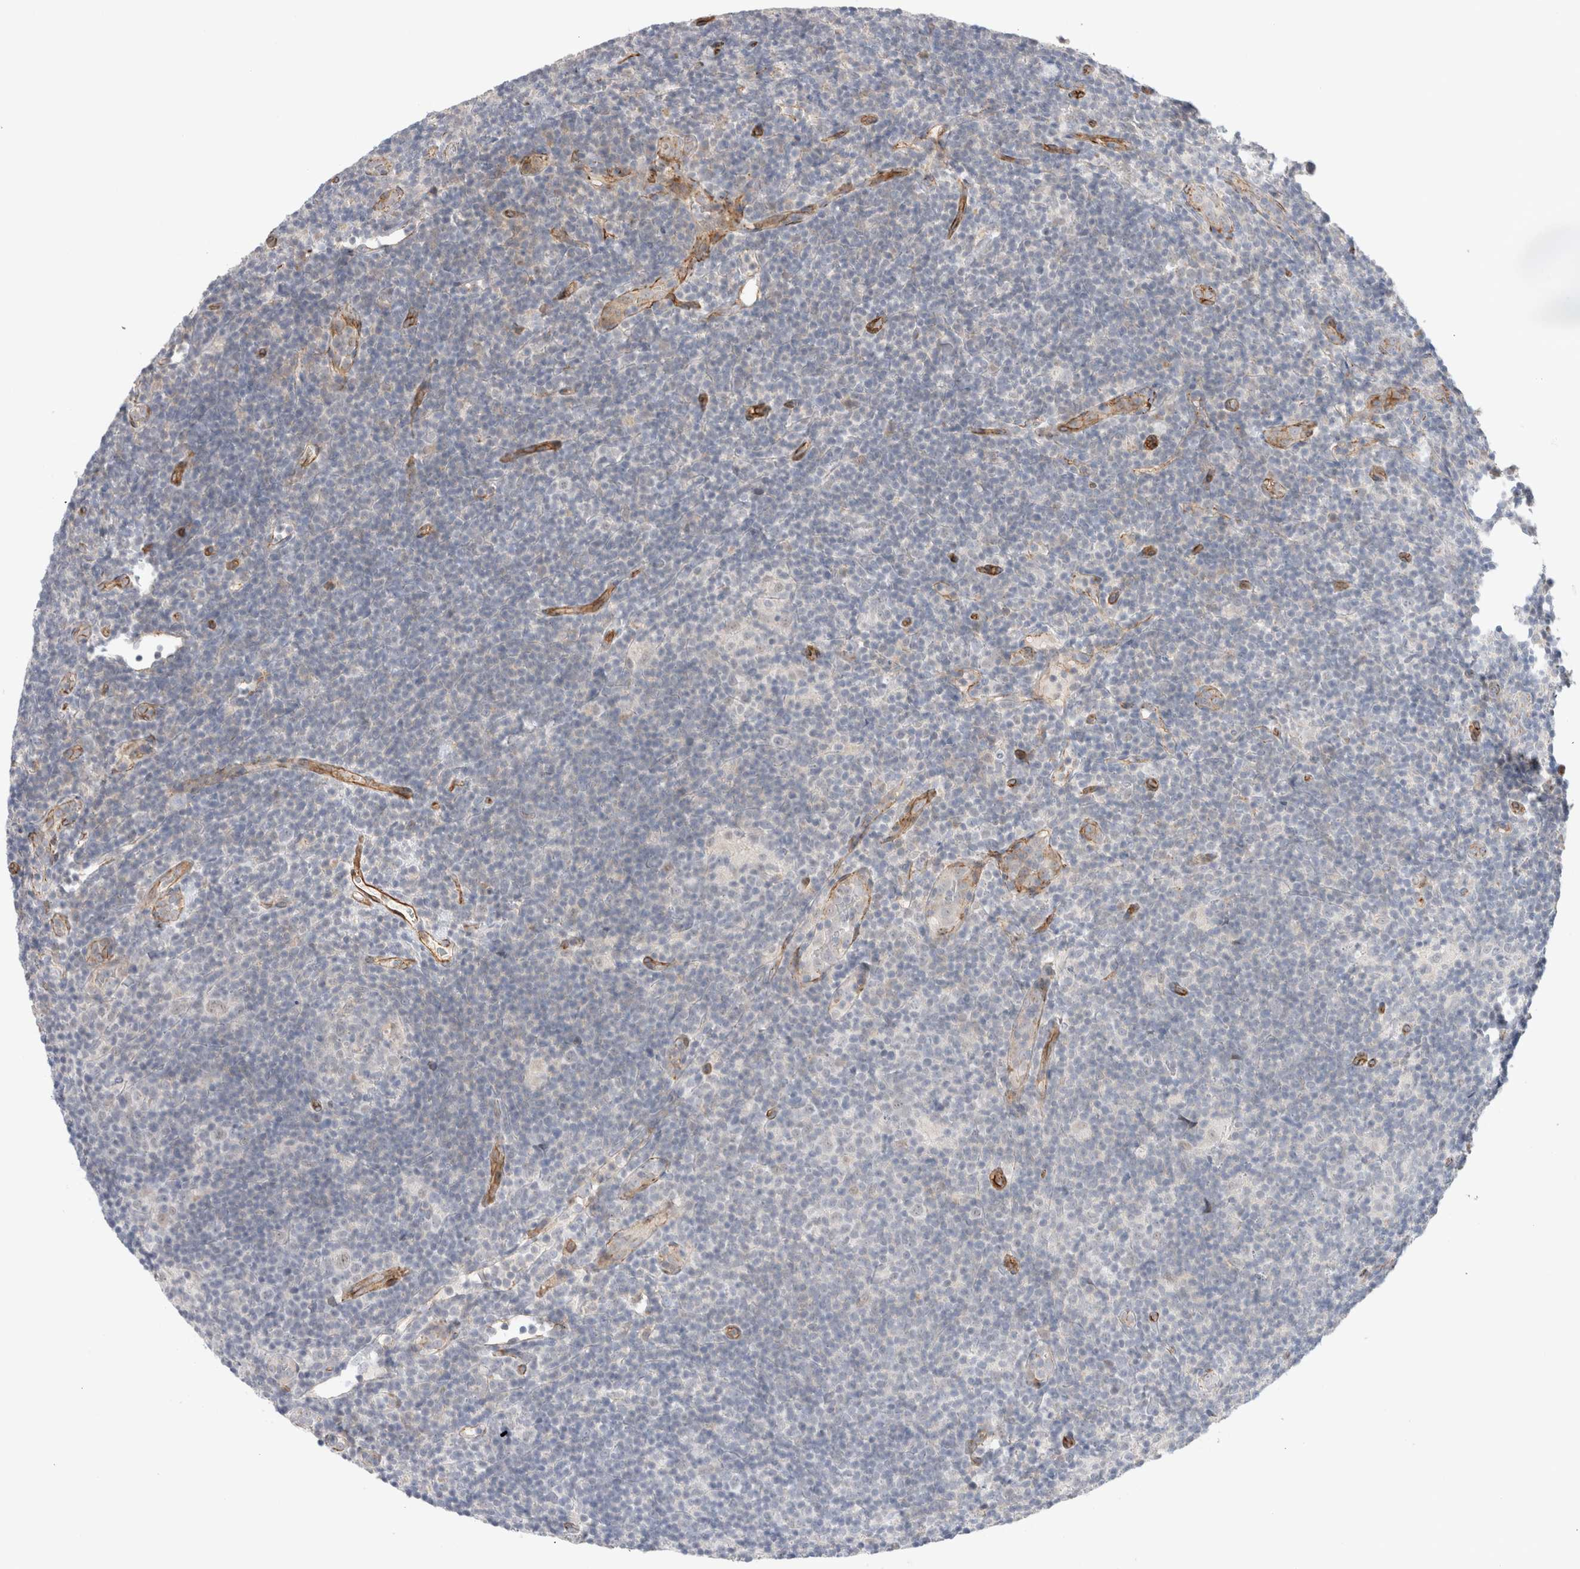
{"staining": {"intensity": "negative", "quantity": "none", "location": "none"}, "tissue": "lymphoma", "cell_type": "Tumor cells", "image_type": "cancer", "snomed": [{"axis": "morphology", "description": "Hodgkin's disease, NOS"}, {"axis": "topography", "description": "Lymph node"}], "caption": "A photomicrograph of human lymphoma is negative for staining in tumor cells. The staining was performed using DAB to visualize the protein expression in brown, while the nuclei were stained in blue with hematoxylin (Magnification: 20x).", "gene": "CAAP1", "patient": {"sex": "female", "age": 57}}